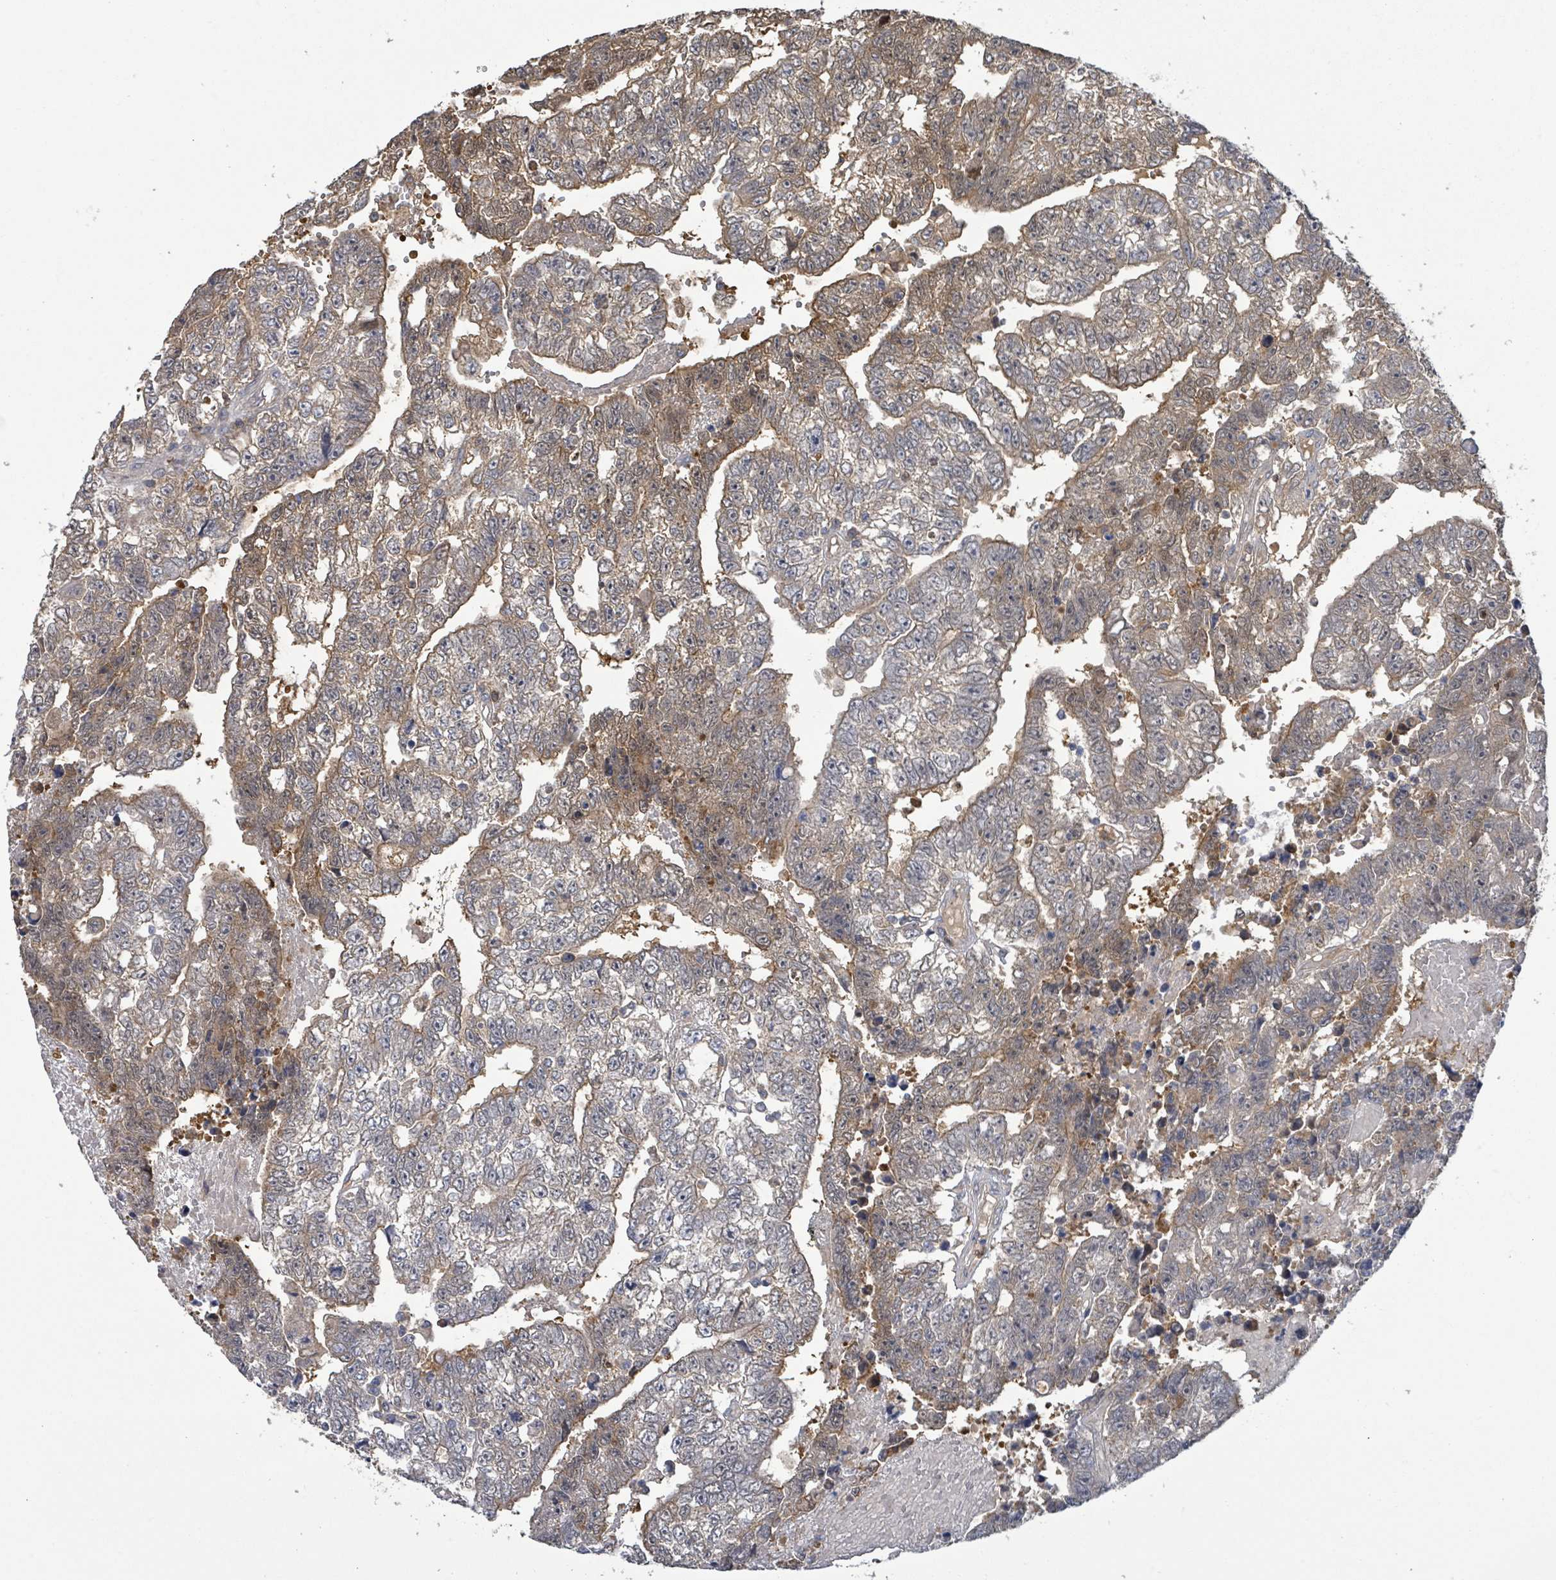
{"staining": {"intensity": "moderate", "quantity": "25%-75%", "location": "cytoplasmic/membranous"}, "tissue": "testis cancer", "cell_type": "Tumor cells", "image_type": "cancer", "snomed": [{"axis": "morphology", "description": "Carcinoma, Embryonal, NOS"}, {"axis": "topography", "description": "Testis"}], "caption": "Embryonal carcinoma (testis) tissue displays moderate cytoplasmic/membranous positivity in about 25%-75% of tumor cells", "gene": "PGAM1", "patient": {"sex": "male", "age": 25}}